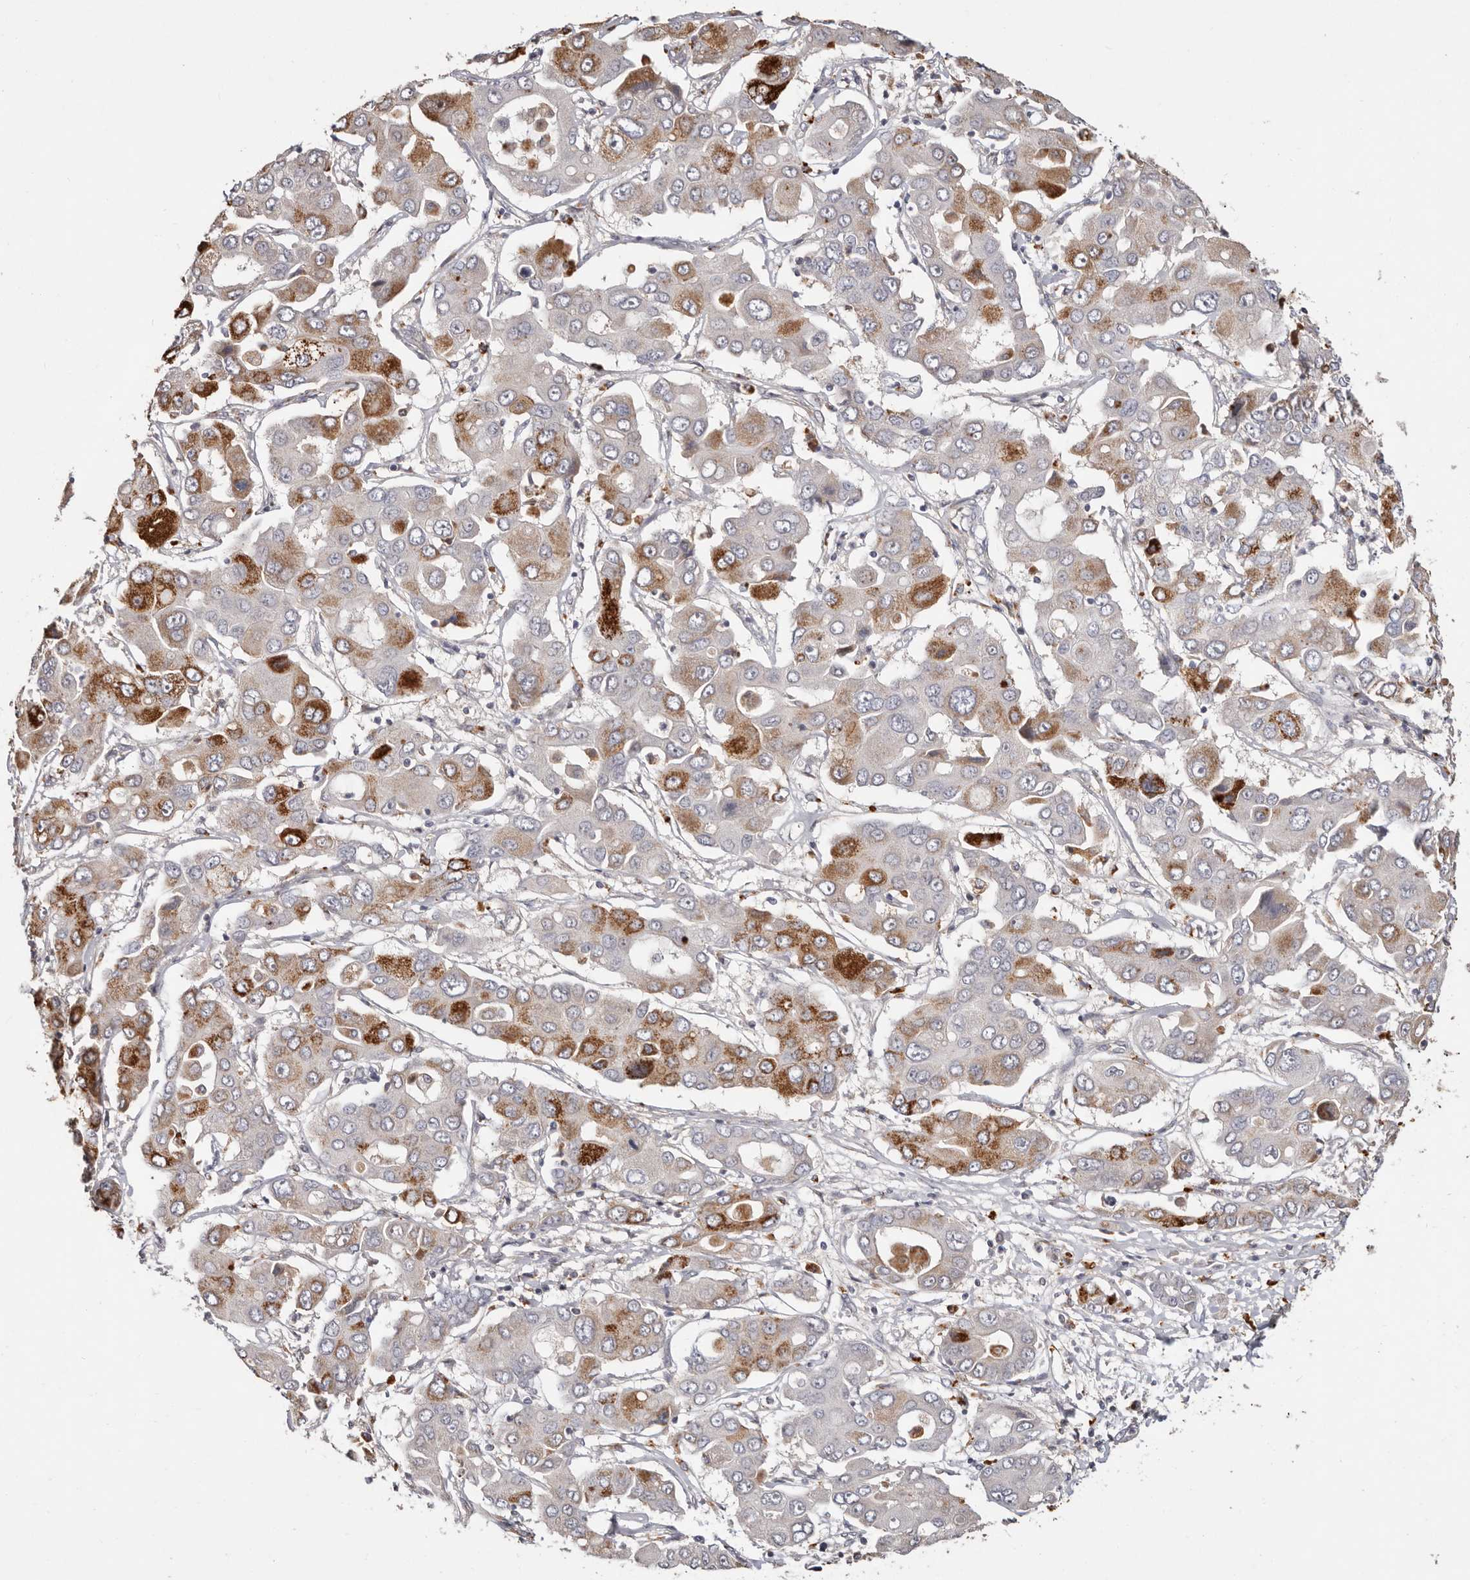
{"staining": {"intensity": "moderate", "quantity": "25%-75%", "location": "cytoplasmic/membranous"}, "tissue": "liver cancer", "cell_type": "Tumor cells", "image_type": "cancer", "snomed": [{"axis": "morphology", "description": "Cholangiocarcinoma"}, {"axis": "topography", "description": "Liver"}], "caption": "Liver cancer (cholangiocarcinoma) tissue reveals moderate cytoplasmic/membranous positivity in approximately 25%-75% of tumor cells, visualized by immunohistochemistry. (DAB = brown stain, brightfield microscopy at high magnification).", "gene": "THBS3", "patient": {"sex": "male", "age": 67}}